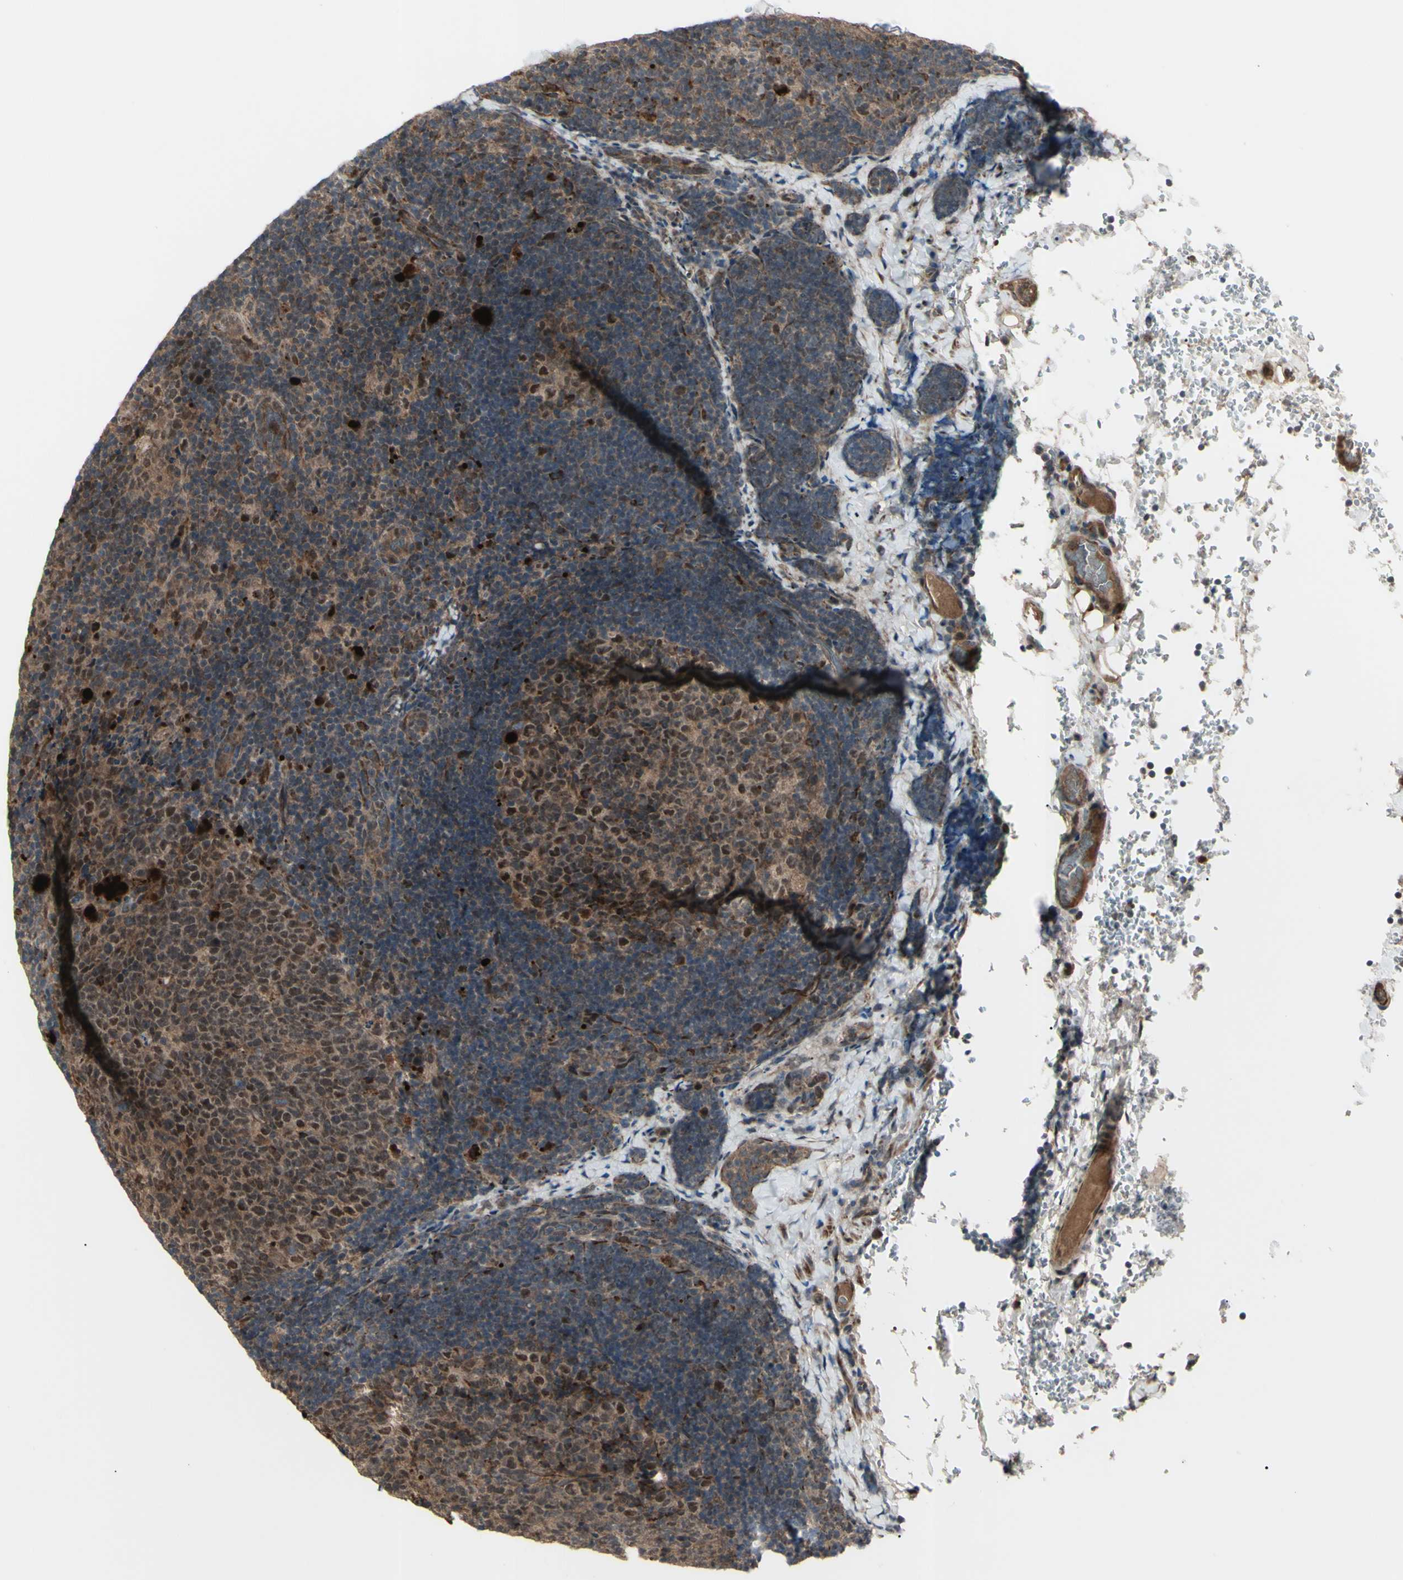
{"staining": {"intensity": "moderate", "quantity": ">75%", "location": "cytoplasmic/membranous,nuclear"}, "tissue": "lymph node", "cell_type": "Germinal center cells", "image_type": "normal", "snomed": [{"axis": "morphology", "description": "Normal tissue, NOS"}, {"axis": "topography", "description": "Lymph node"}], "caption": "Immunohistochemical staining of unremarkable human lymph node exhibits medium levels of moderate cytoplasmic/membranous,nuclear positivity in about >75% of germinal center cells.", "gene": "MLF2", "patient": {"sex": "female", "age": 14}}